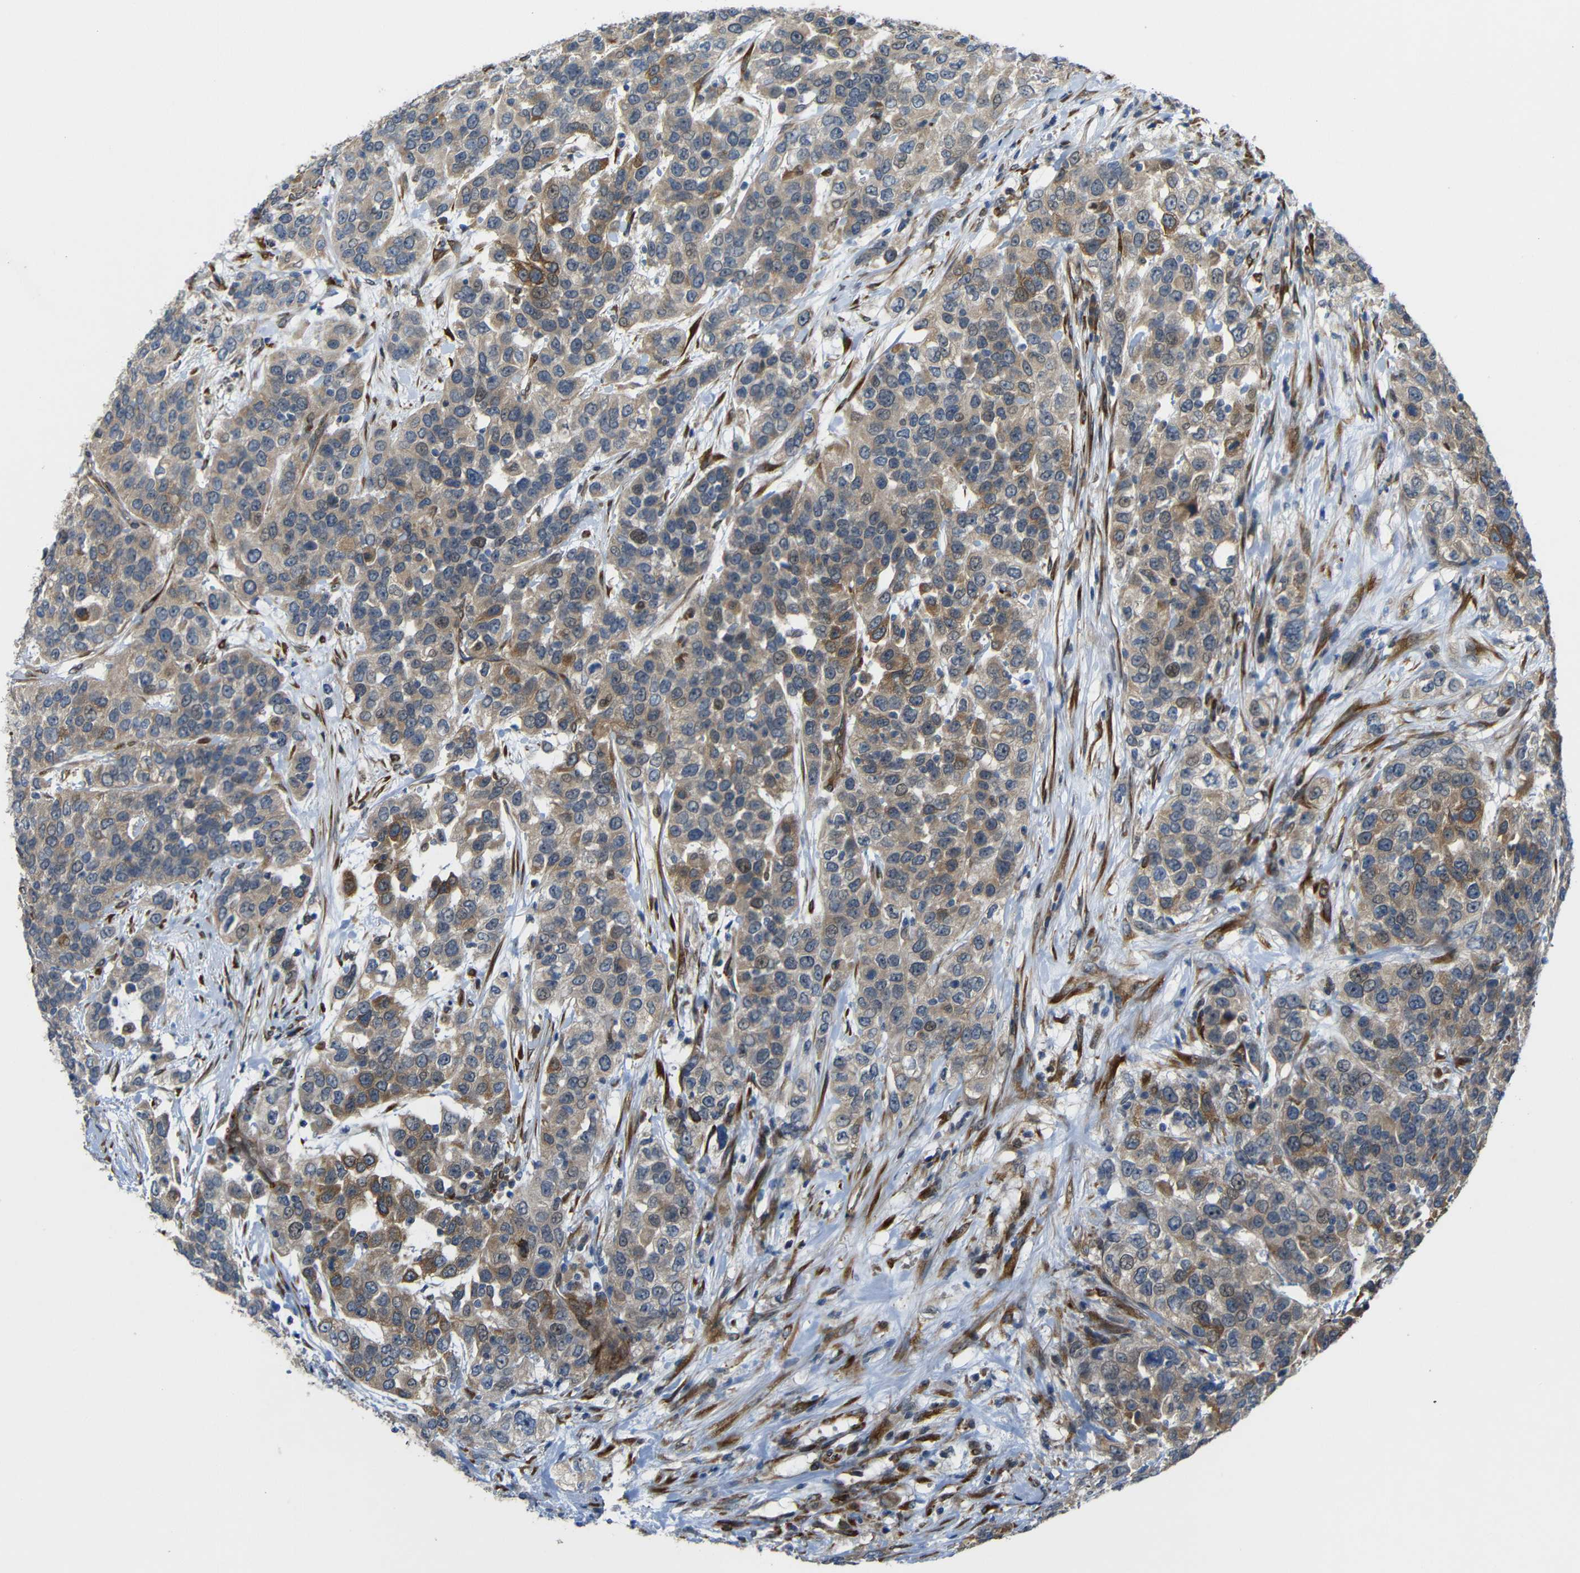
{"staining": {"intensity": "moderate", "quantity": ">75%", "location": "cytoplasmic/membranous"}, "tissue": "urothelial cancer", "cell_type": "Tumor cells", "image_type": "cancer", "snomed": [{"axis": "morphology", "description": "Urothelial carcinoma, High grade"}, {"axis": "topography", "description": "Urinary bladder"}], "caption": "High-grade urothelial carcinoma tissue demonstrates moderate cytoplasmic/membranous staining in approximately >75% of tumor cells, visualized by immunohistochemistry.", "gene": "P3H2", "patient": {"sex": "female", "age": 80}}